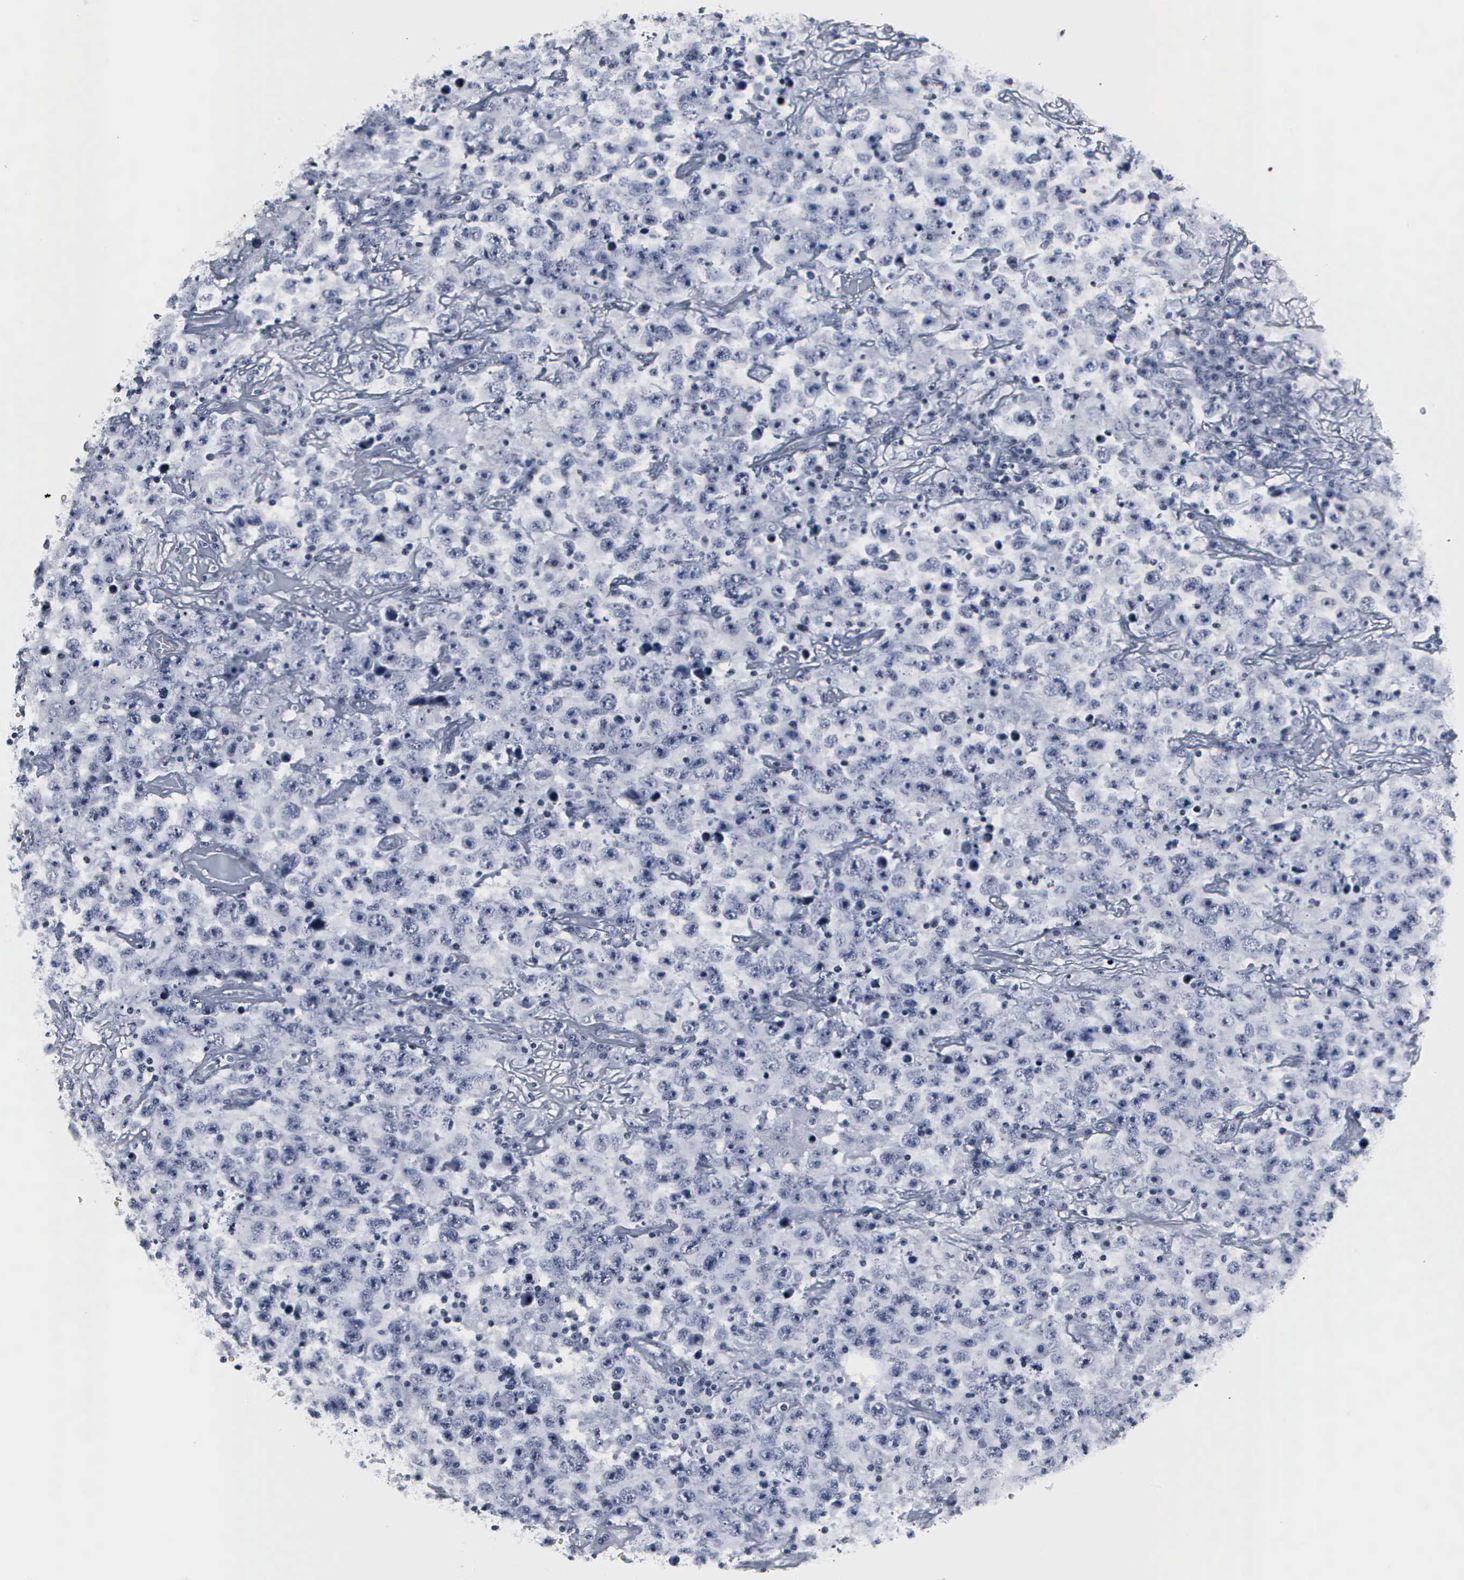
{"staining": {"intensity": "negative", "quantity": "none", "location": "none"}, "tissue": "testis cancer", "cell_type": "Tumor cells", "image_type": "cancer", "snomed": [{"axis": "morphology", "description": "Seminoma, NOS"}, {"axis": "topography", "description": "Testis"}], "caption": "Immunohistochemical staining of seminoma (testis) displays no significant staining in tumor cells.", "gene": "DGCR2", "patient": {"sex": "male", "age": 41}}